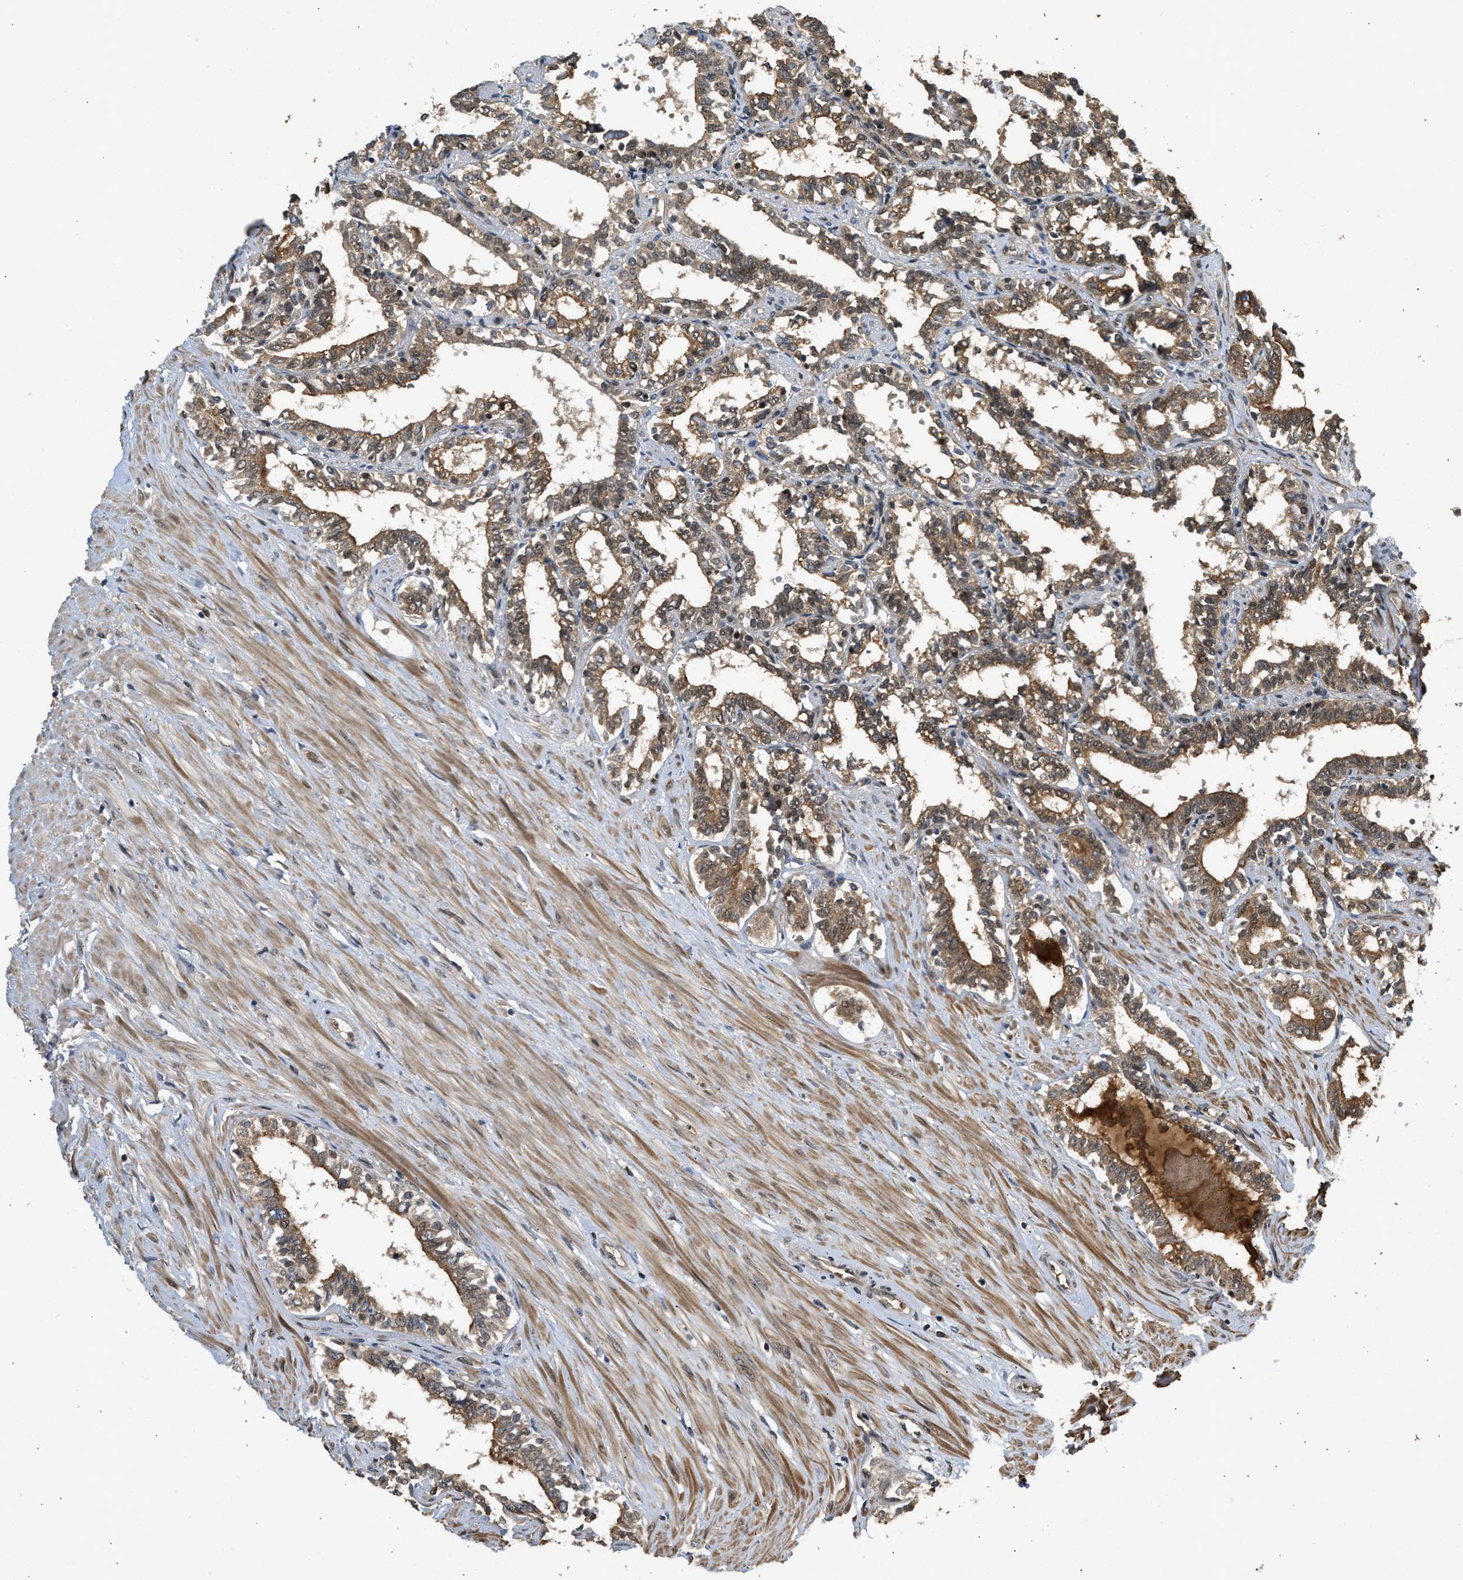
{"staining": {"intensity": "moderate", "quantity": ">75%", "location": "cytoplasmic/membranous"}, "tissue": "seminal vesicle", "cell_type": "Glandular cells", "image_type": "normal", "snomed": [{"axis": "morphology", "description": "Normal tissue, NOS"}, {"axis": "morphology", "description": "Adenocarcinoma, High grade"}, {"axis": "topography", "description": "Prostate"}, {"axis": "topography", "description": "Seminal veicle"}], "caption": "Glandular cells display moderate cytoplasmic/membranous expression in approximately >75% of cells in unremarkable seminal vesicle.", "gene": "GET1", "patient": {"sex": "male", "age": 55}}